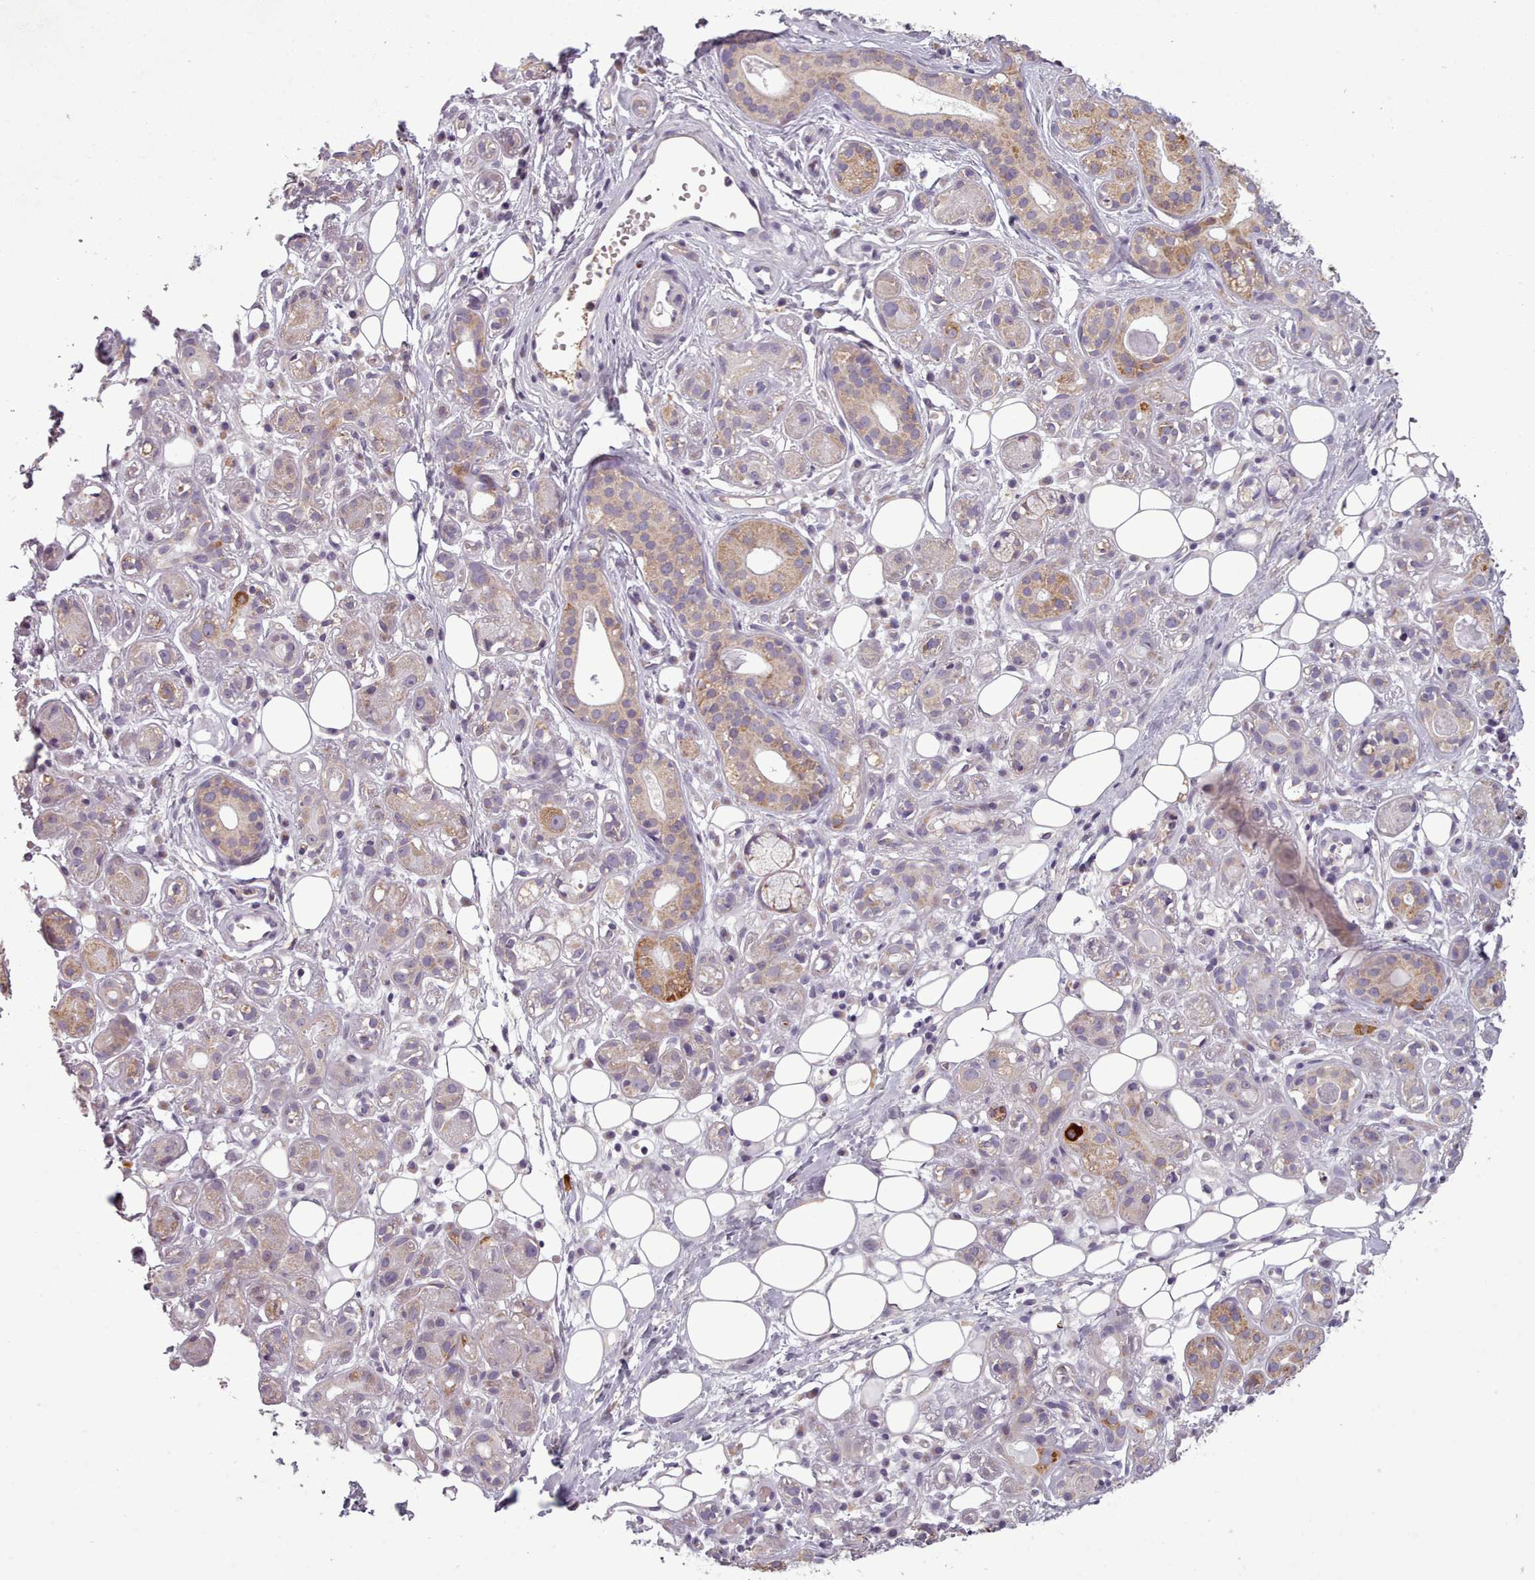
{"staining": {"intensity": "moderate", "quantity": "<25%", "location": "cytoplasmic/membranous"}, "tissue": "salivary gland", "cell_type": "Glandular cells", "image_type": "normal", "snomed": [{"axis": "morphology", "description": "Normal tissue, NOS"}, {"axis": "topography", "description": "Salivary gland"}], "caption": "A brown stain shows moderate cytoplasmic/membranous staining of a protein in glandular cells of unremarkable salivary gland.", "gene": "LAPTM5", "patient": {"sex": "male", "age": 54}}